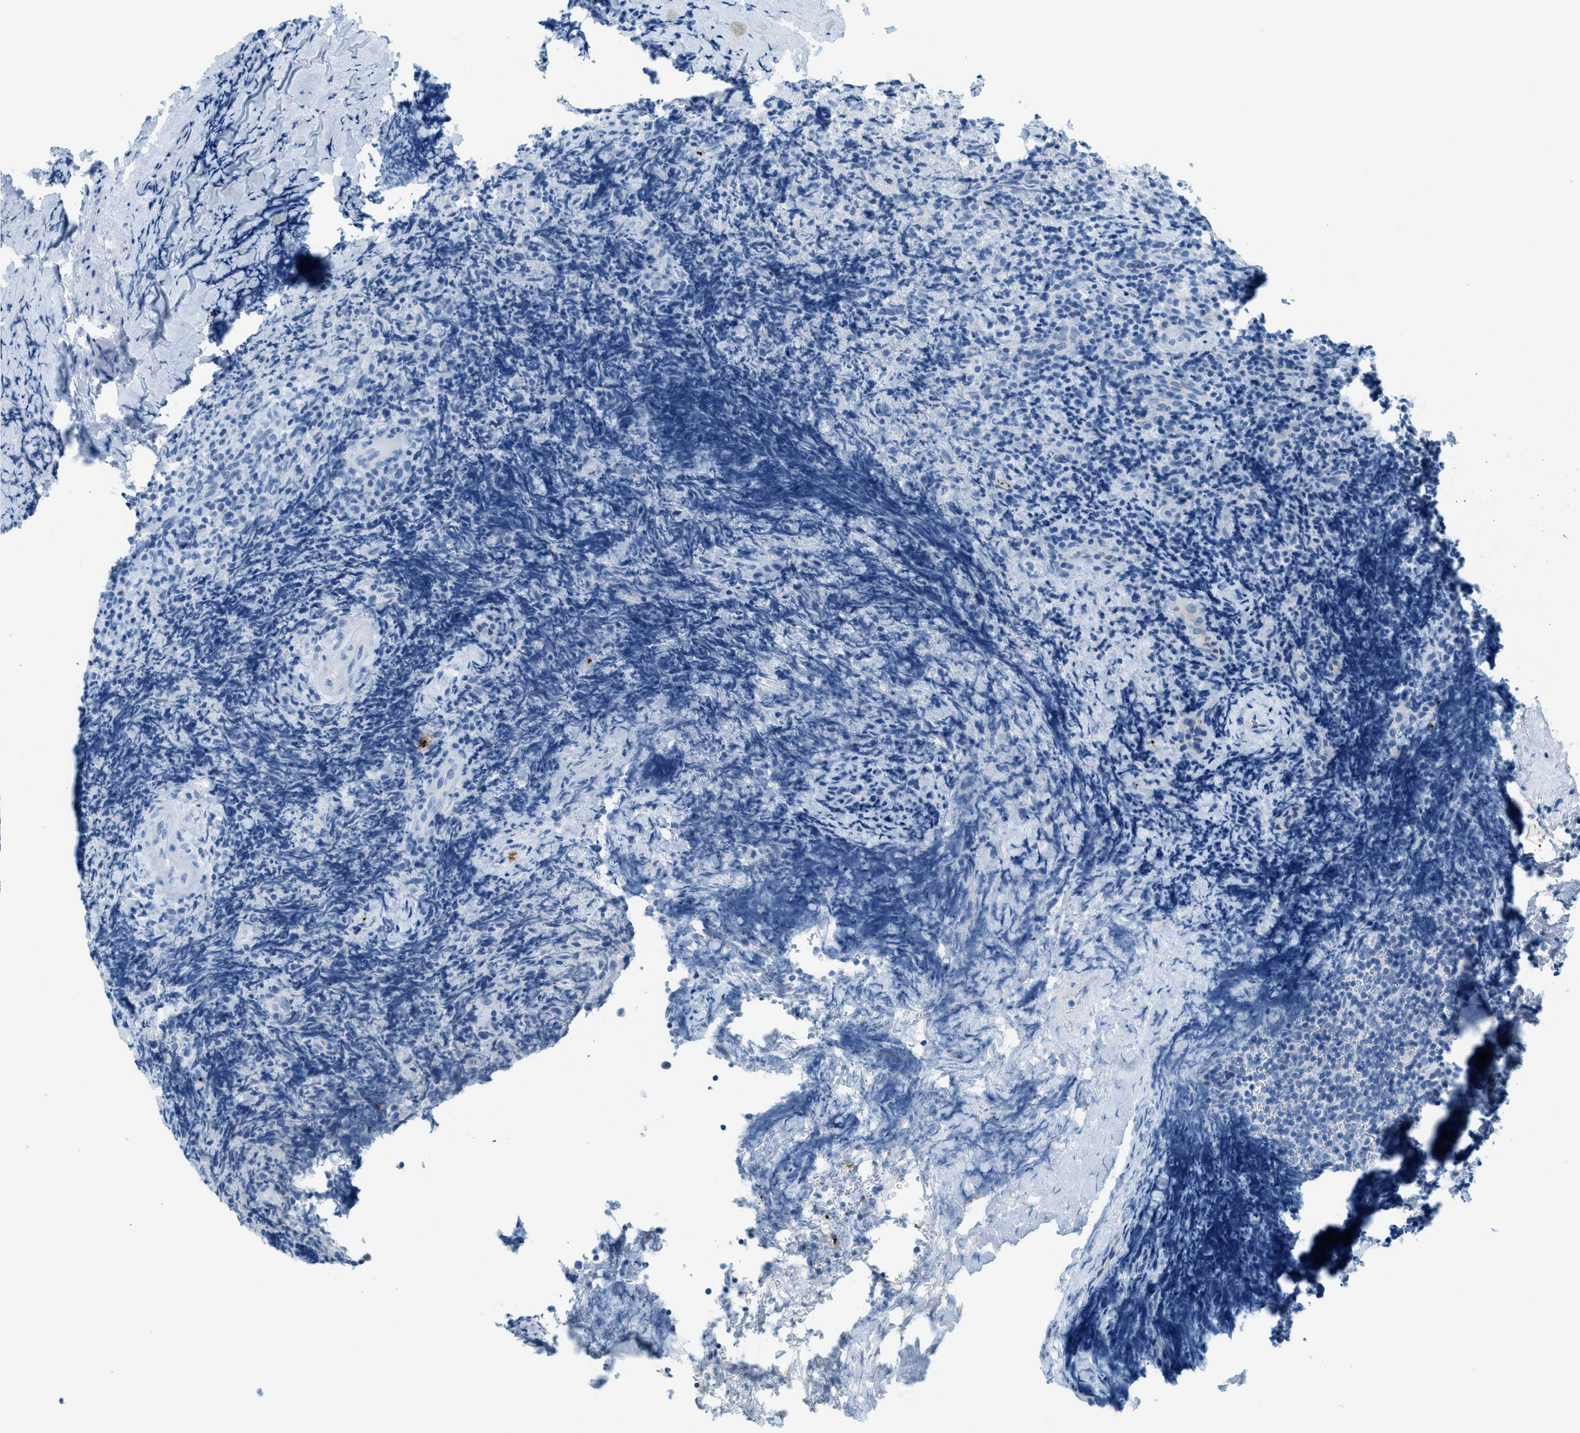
{"staining": {"intensity": "negative", "quantity": "none", "location": "none"}, "tissue": "lymphoma", "cell_type": "Tumor cells", "image_type": "cancer", "snomed": [{"axis": "morphology", "description": "Malignant lymphoma, non-Hodgkin's type, High grade"}, {"axis": "topography", "description": "Tonsil"}], "caption": "High magnification brightfield microscopy of high-grade malignant lymphoma, non-Hodgkin's type stained with DAB (3,3'-diaminobenzidine) (brown) and counterstained with hematoxylin (blue): tumor cells show no significant positivity.", "gene": "PPBP", "patient": {"sex": "female", "age": 36}}